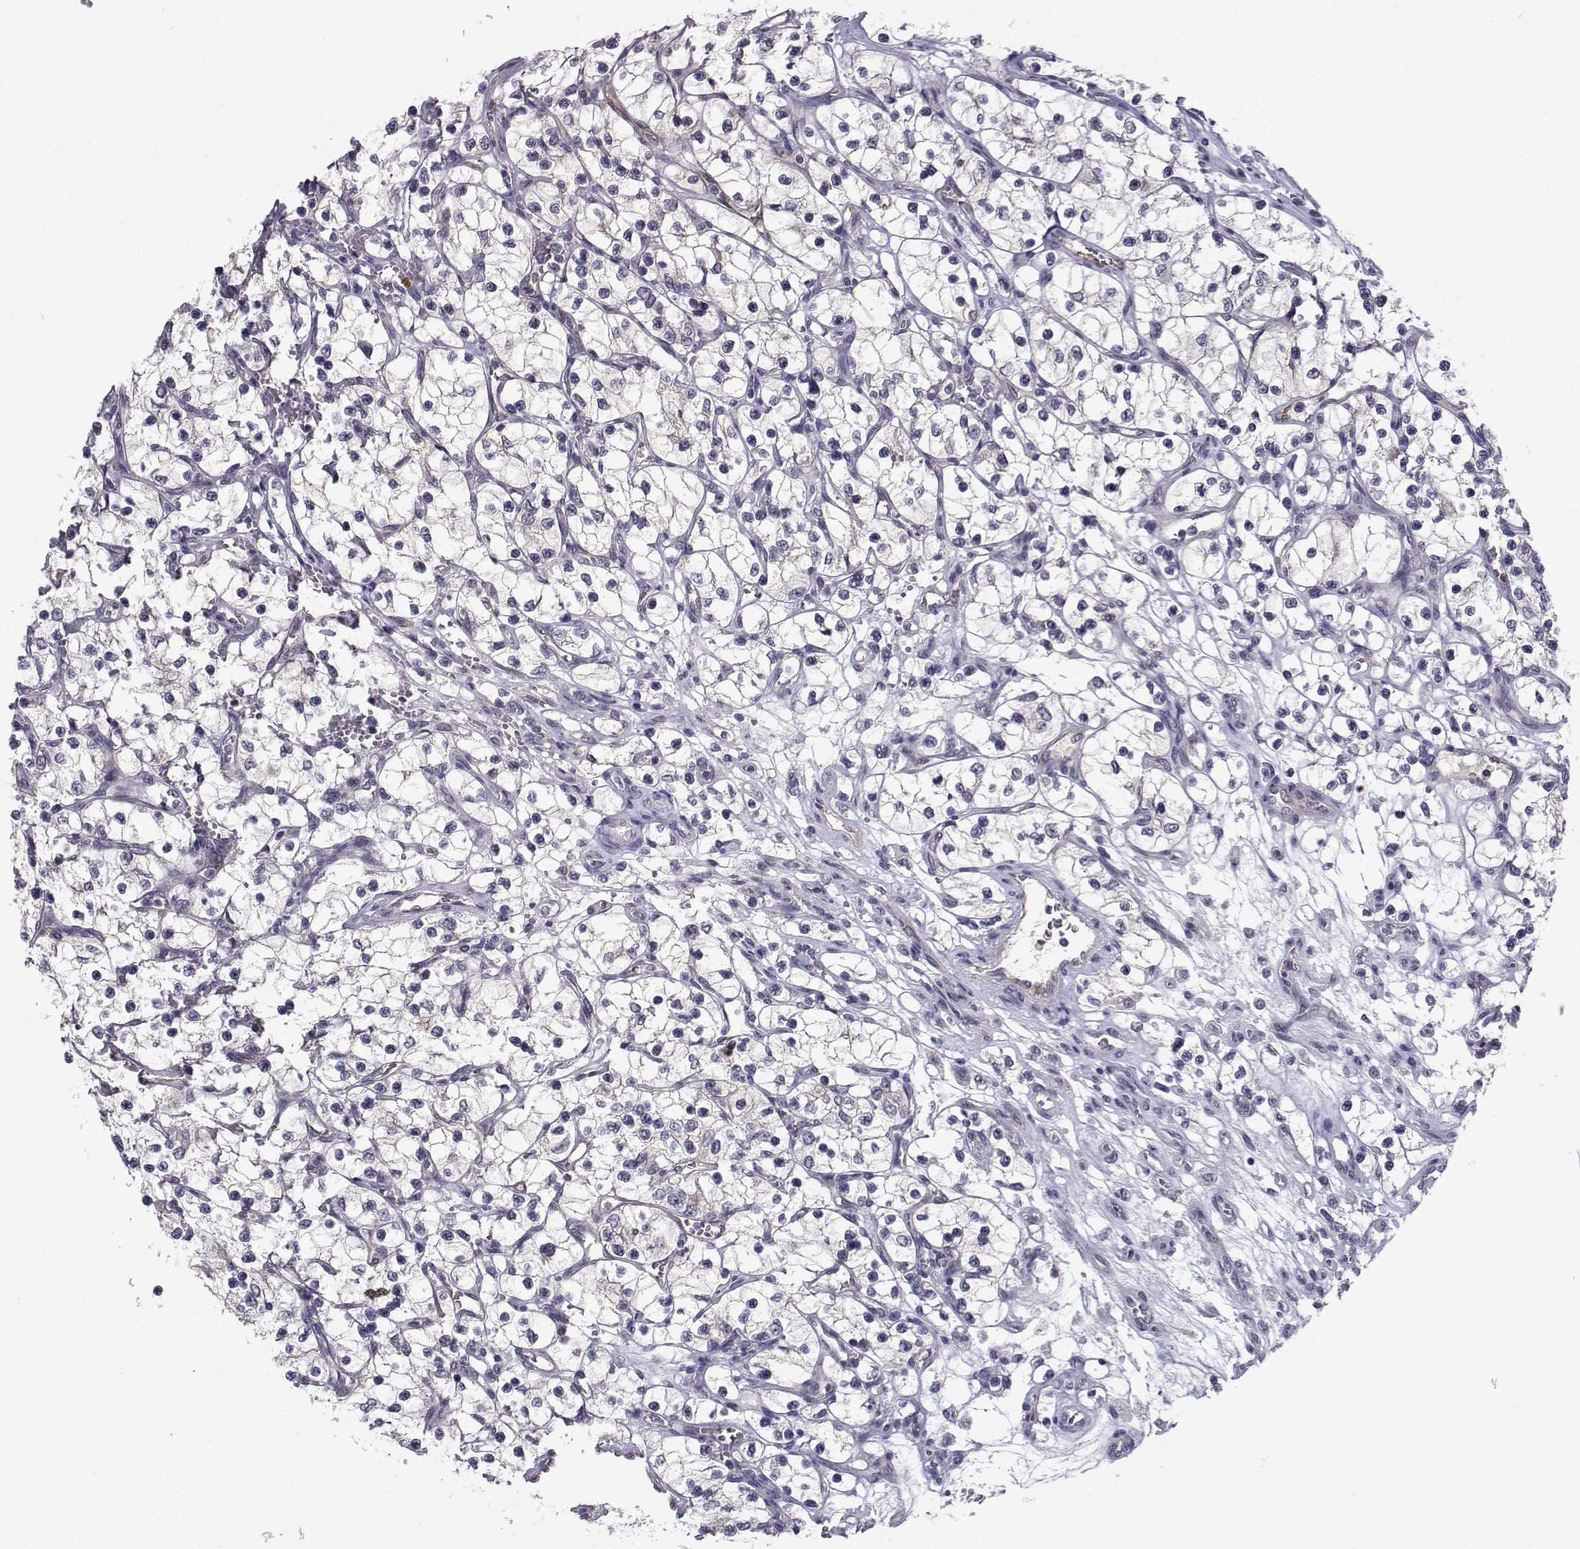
{"staining": {"intensity": "negative", "quantity": "none", "location": "none"}, "tissue": "renal cancer", "cell_type": "Tumor cells", "image_type": "cancer", "snomed": [{"axis": "morphology", "description": "Adenocarcinoma, NOS"}, {"axis": "topography", "description": "Kidney"}], "caption": "Photomicrograph shows no significant protein expression in tumor cells of renal cancer (adenocarcinoma).", "gene": "NQO1", "patient": {"sex": "female", "age": 69}}